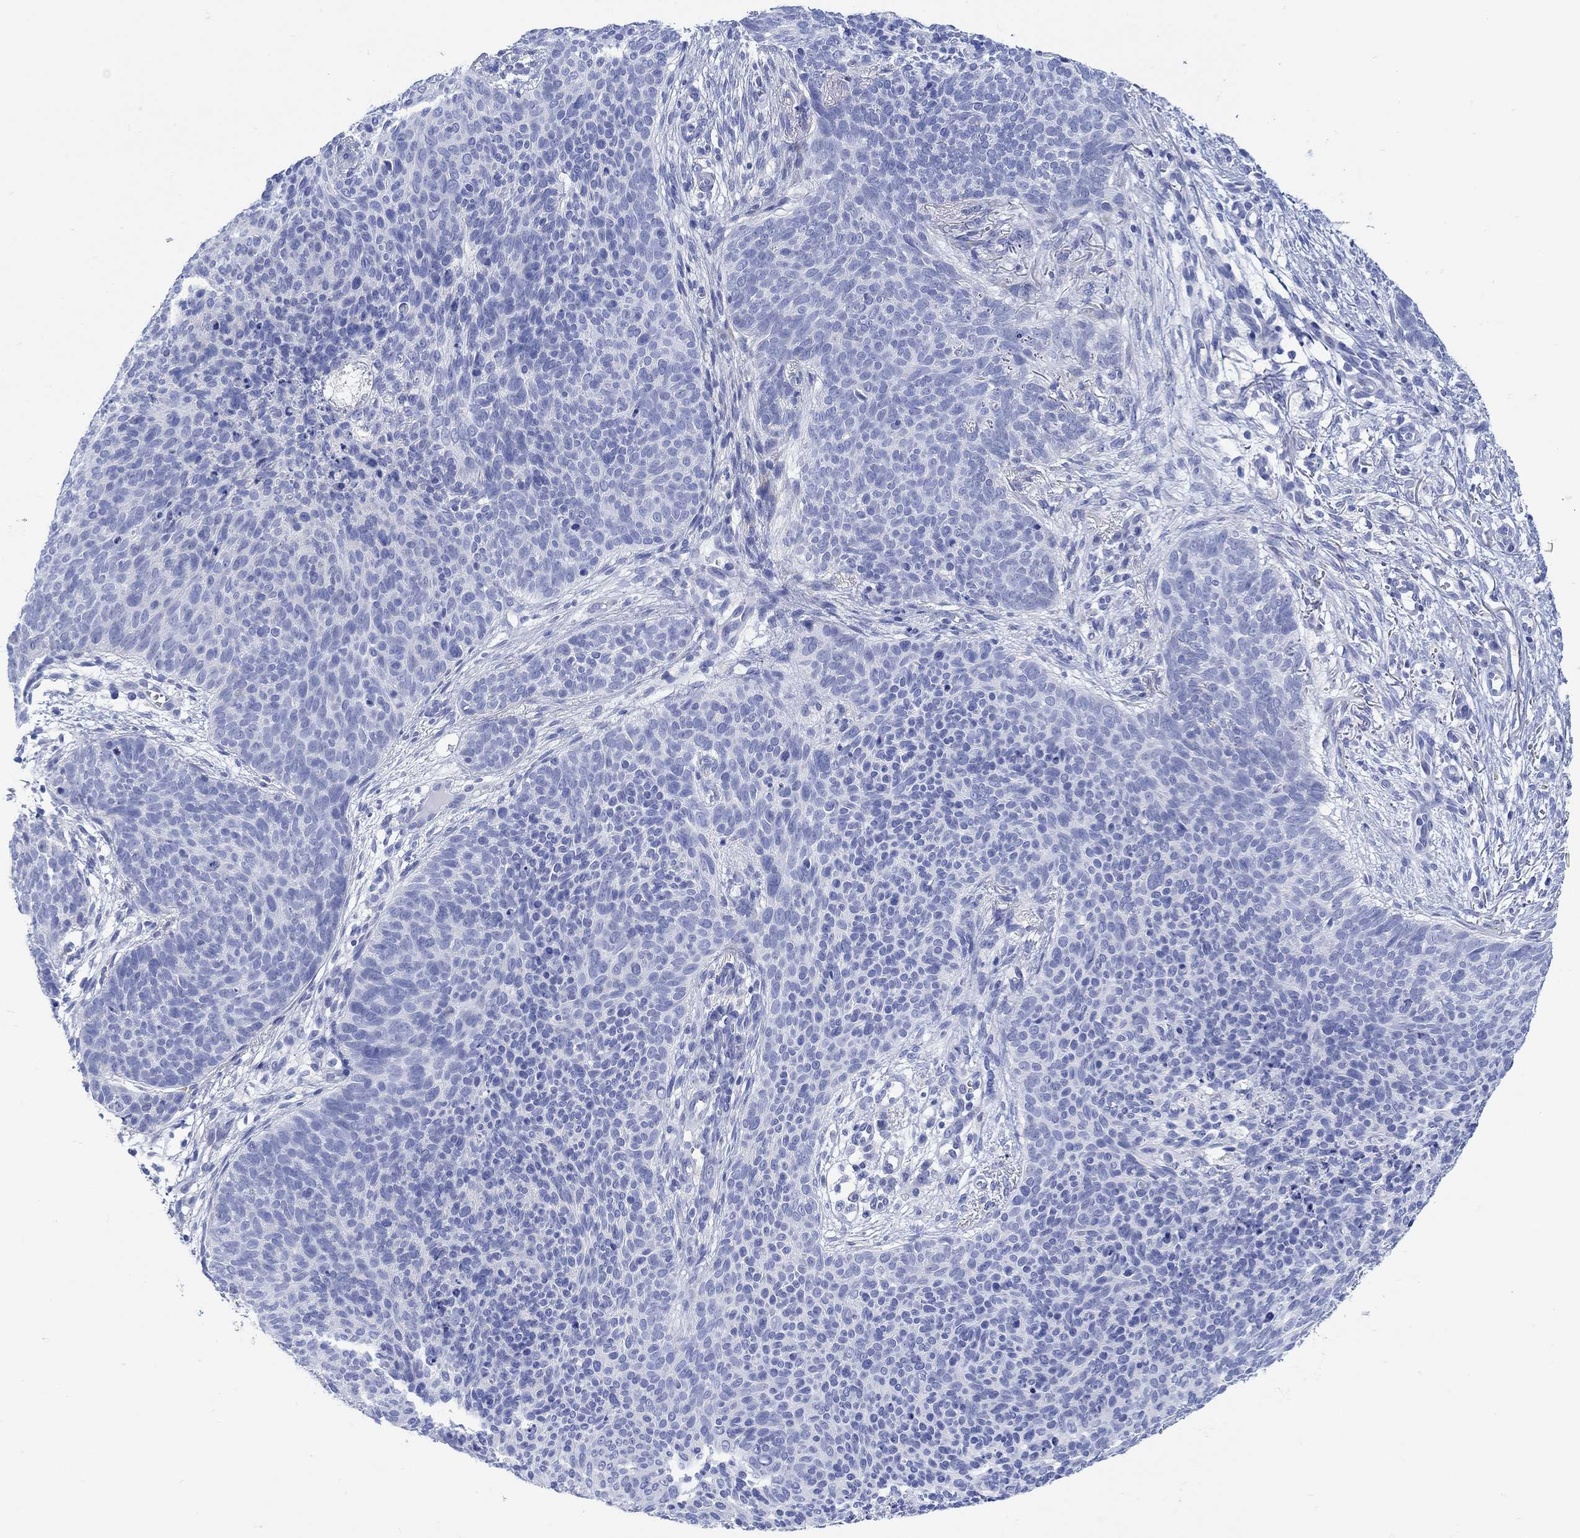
{"staining": {"intensity": "negative", "quantity": "none", "location": "none"}, "tissue": "skin cancer", "cell_type": "Tumor cells", "image_type": "cancer", "snomed": [{"axis": "morphology", "description": "Basal cell carcinoma"}, {"axis": "topography", "description": "Skin"}], "caption": "Protein analysis of skin basal cell carcinoma shows no significant positivity in tumor cells. (DAB immunohistochemistry (IHC), high magnification).", "gene": "MYL1", "patient": {"sex": "male", "age": 64}}